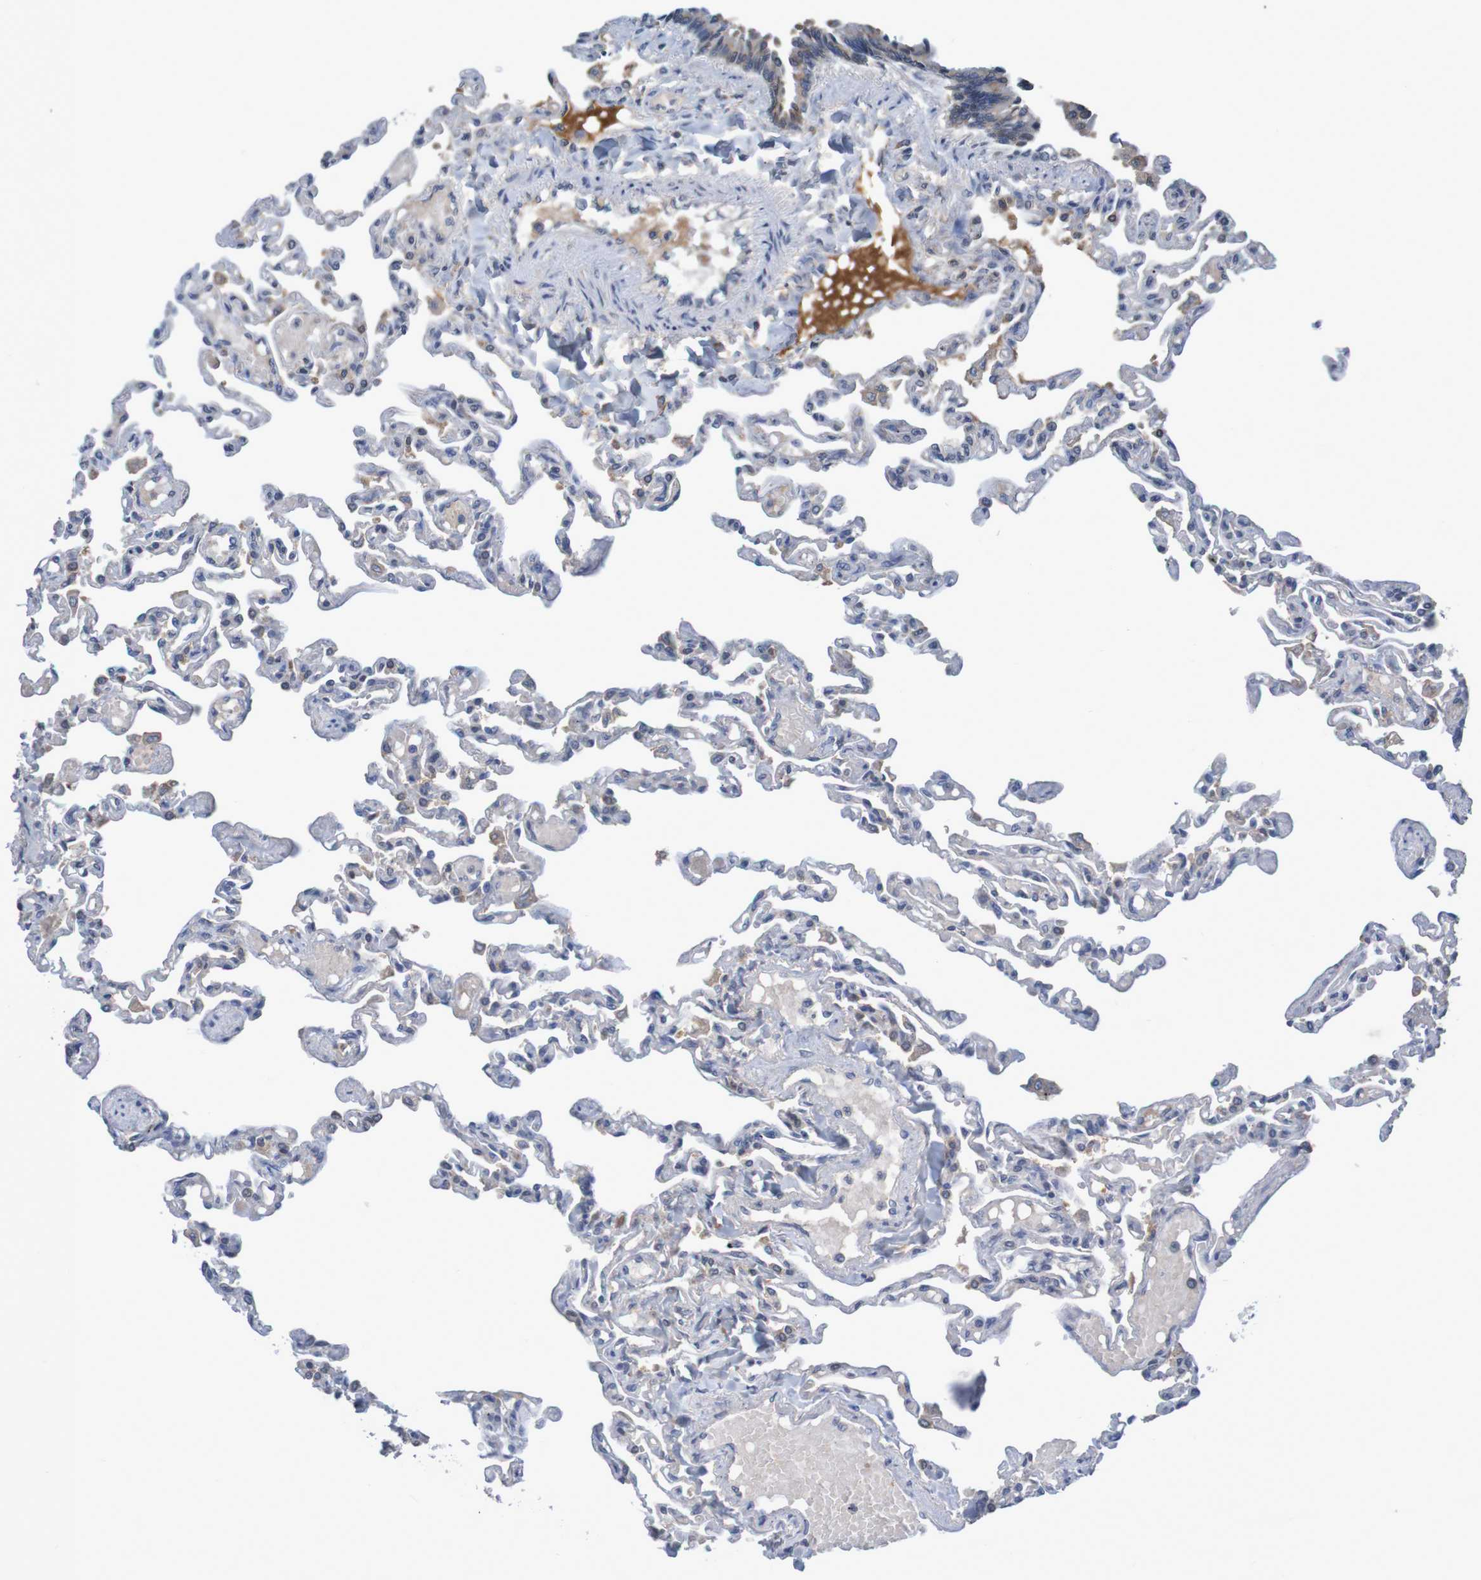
{"staining": {"intensity": "weak", "quantity": "<25%", "location": "cytoplasmic/membranous"}, "tissue": "lung", "cell_type": "Alveolar cells", "image_type": "normal", "snomed": [{"axis": "morphology", "description": "Normal tissue, NOS"}, {"axis": "topography", "description": "Lung"}], "caption": "Alveolar cells show no significant expression in unremarkable lung. The staining was performed using DAB (3,3'-diaminobenzidine) to visualize the protein expression in brown, while the nuclei were stained in blue with hematoxylin (Magnification: 20x).", "gene": "LTA", "patient": {"sex": "male", "age": 21}}